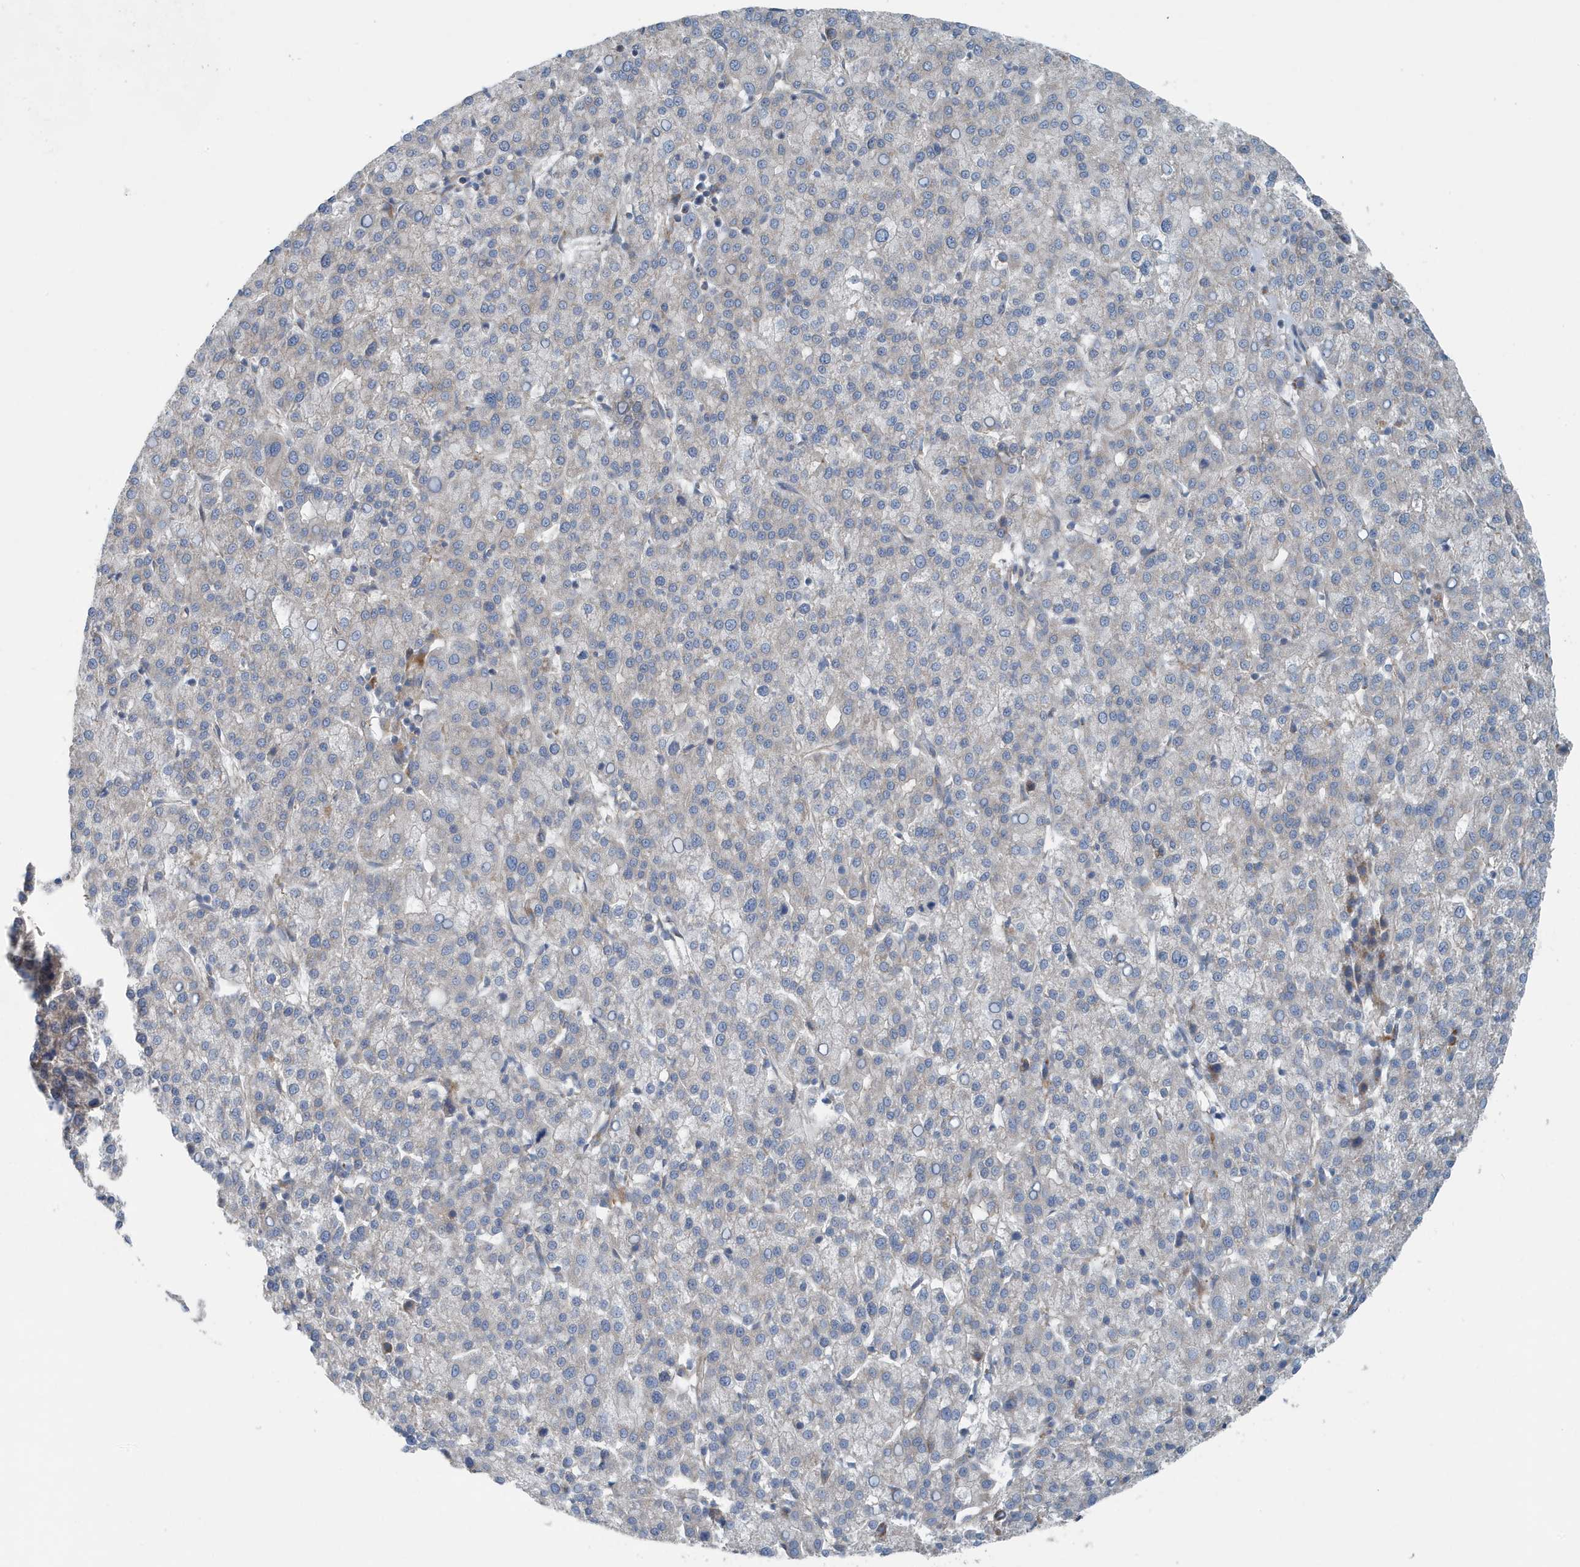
{"staining": {"intensity": "negative", "quantity": "none", "location": "none"}, "tissue": "liver cancer", "cell_type": "Tumor cells", "image_type": "cancer", "snomed": [{"axis": "morphology", "description": "Carcinoma, Hepatocellular, NOS"}, {"axis": "topography", "description": "Liver"}], "caption": "Human liver cancer stained for a protein using immunohistochemistry (IHC) exhibits no expression in tumor cells.", "gene": "PPM1M", "patient": {"sex": "female", "age": 58}}